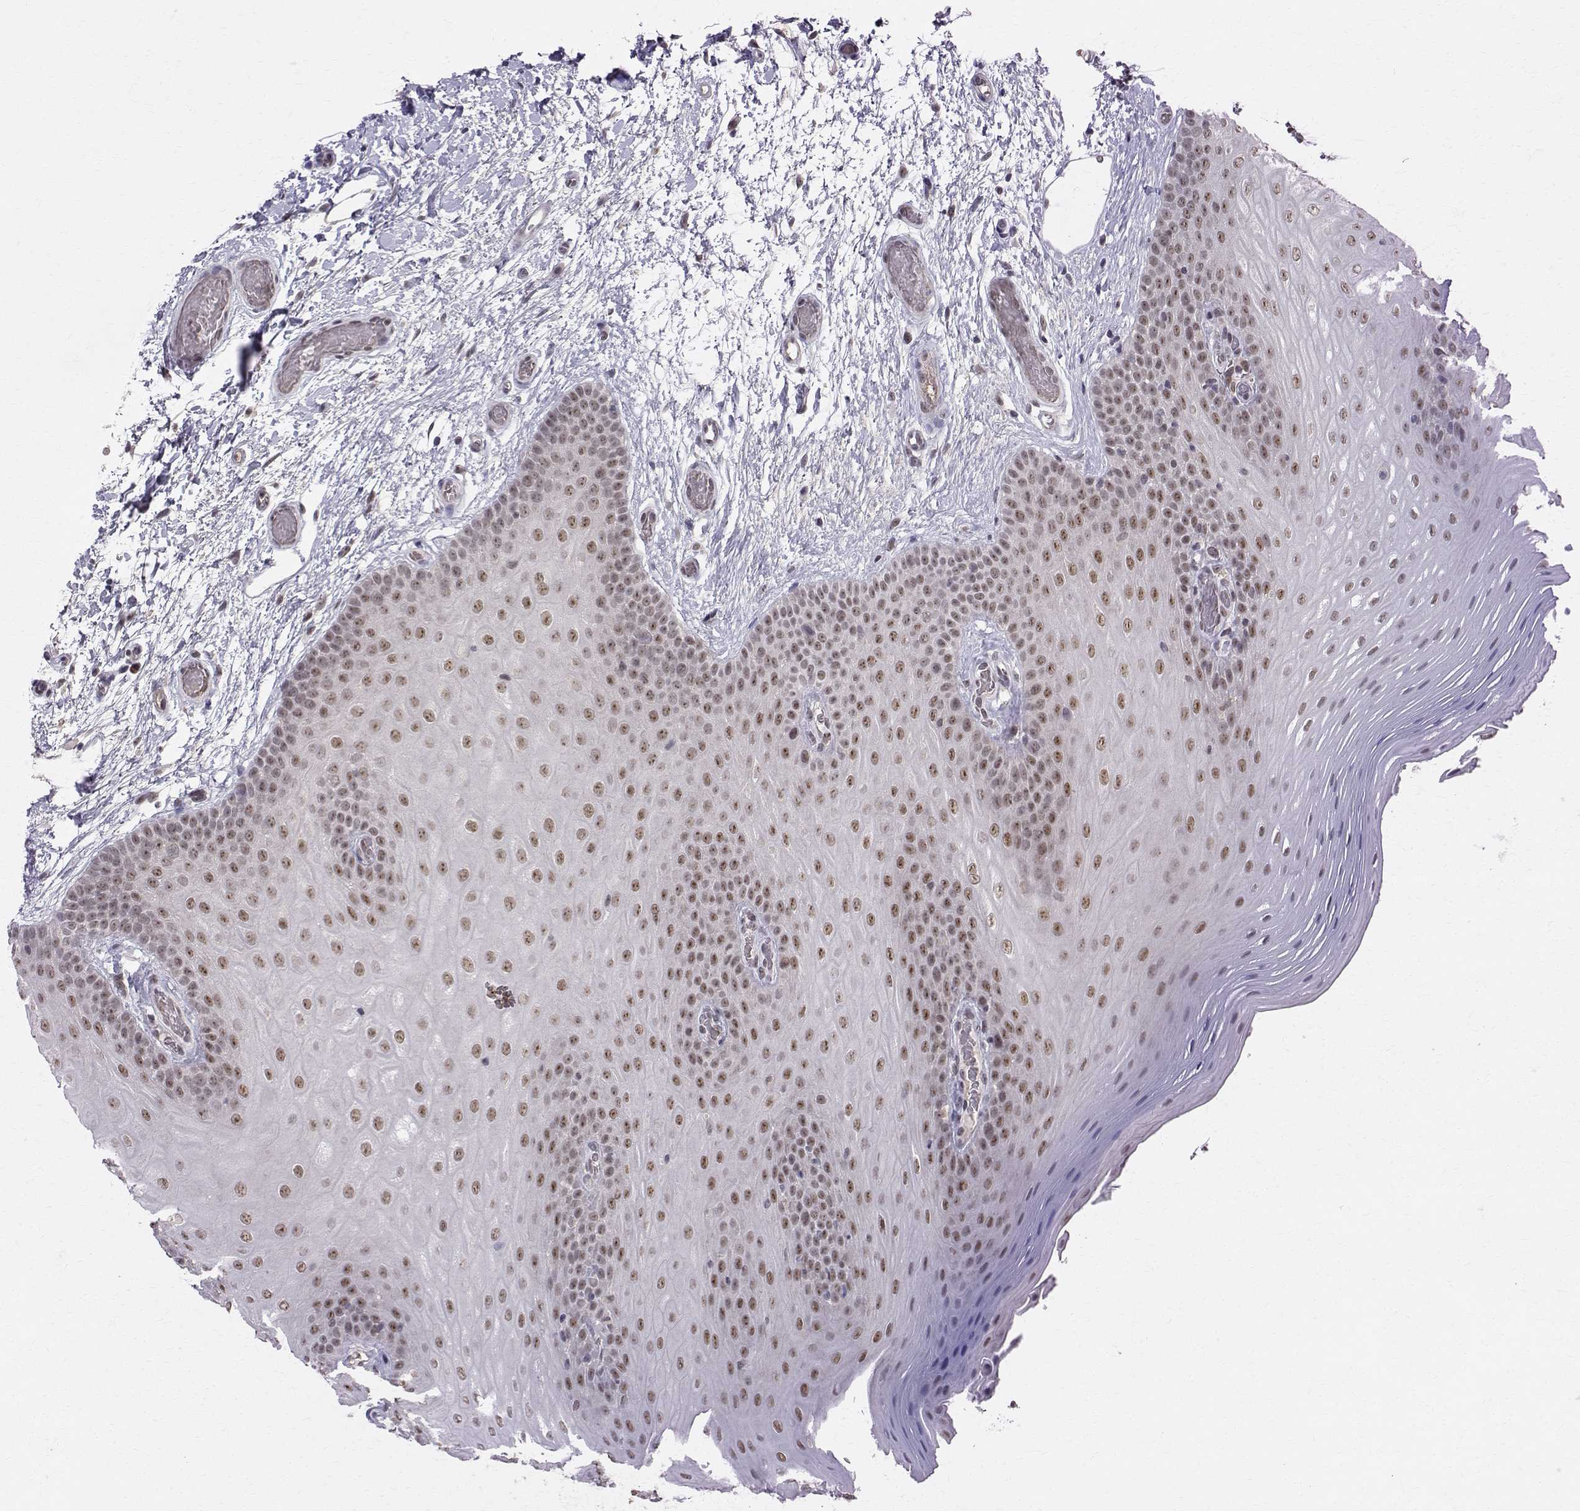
{"staining": {"intensity": "moderate", "quantity": "25%-75%", "location": "nuclear"}, "tissue": "oral mucosa", "cell_type": "Squamous epithelial cells", "image_type": "normal", "snomed": [{"axis": "morphology", "description": "Normal tissue, NOS"}, {"axis": "morphology", "description": "Squamous cell carcinoma, NOS"}, {"axis": "topography", "description": "Oral tissue"}, {"axis": "topography", "description": "Head-Neck"}], "caption": "Immunohistochemistry staining of benign oral mucosa, which shows medium levels of moderate nuclear expression in approximately 25%-75% of squamous epithelial cells indicating moderate nuclear protein expression. The staining was performed using DAB (3,3'-diaminobenzidine) (brown) for protein detection and nuclei were counterstained in hematoxylin (blue).", "gene": "RPP38", "patient": {"sex": "male", "age": 78}}